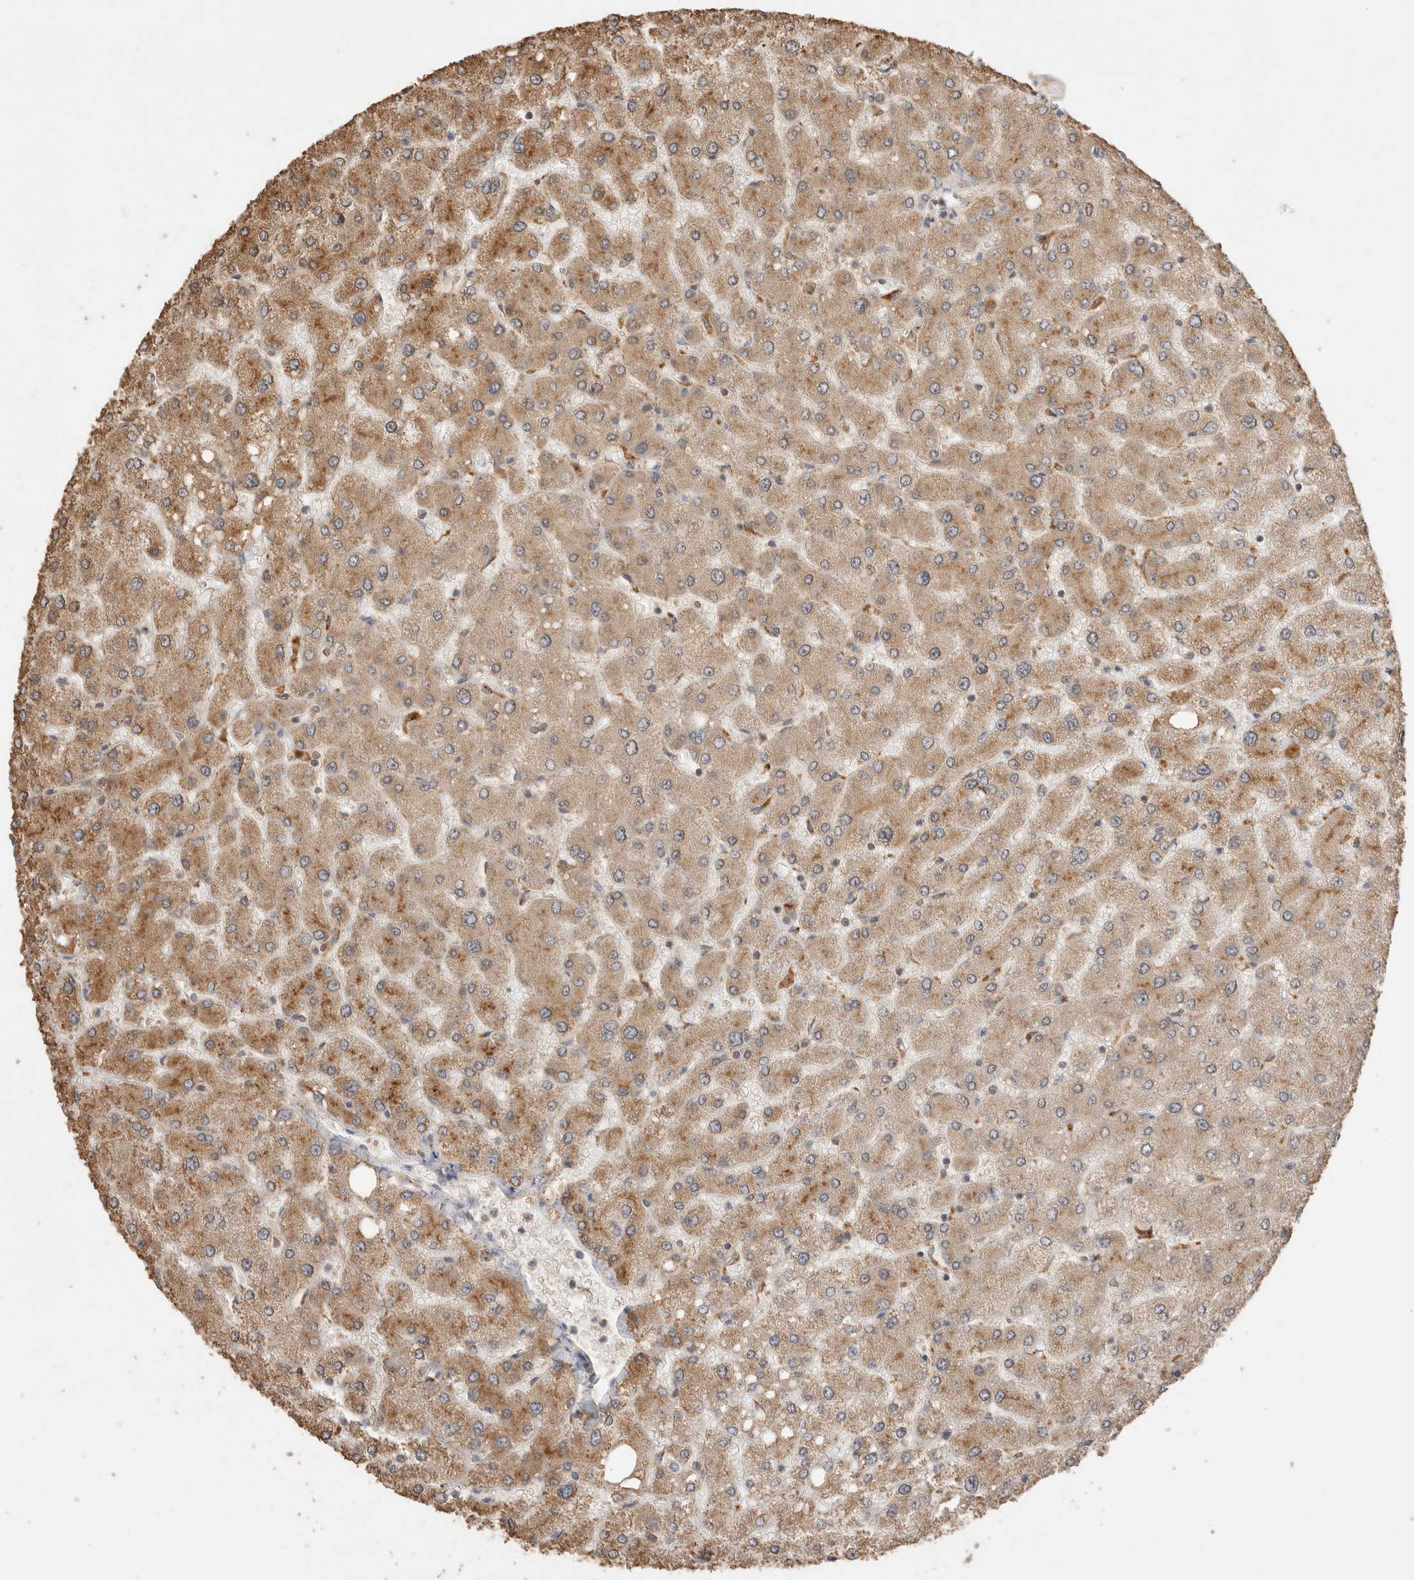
{"staining": {"intensity": "moderate", "quantity": ">75%", "location": "cytoplasmic/membranous"}, "tissue": "liver", "cell_type": "Cholangiocytes", "image_type": "normal", "snomed": [{"axis": "morphology", "description": "Normal tissue, NOS"}, {"axis": "topography", "description": "Liver"}], "caption": "Unremarkable liver was stained to show a protein in brown. There is medium levels of moderate cytoplasmic/membranous staining in approximately >75% of cholangiocytes.", "gene": "VPS28", "patient": {"sex": "male", "age": 55}}